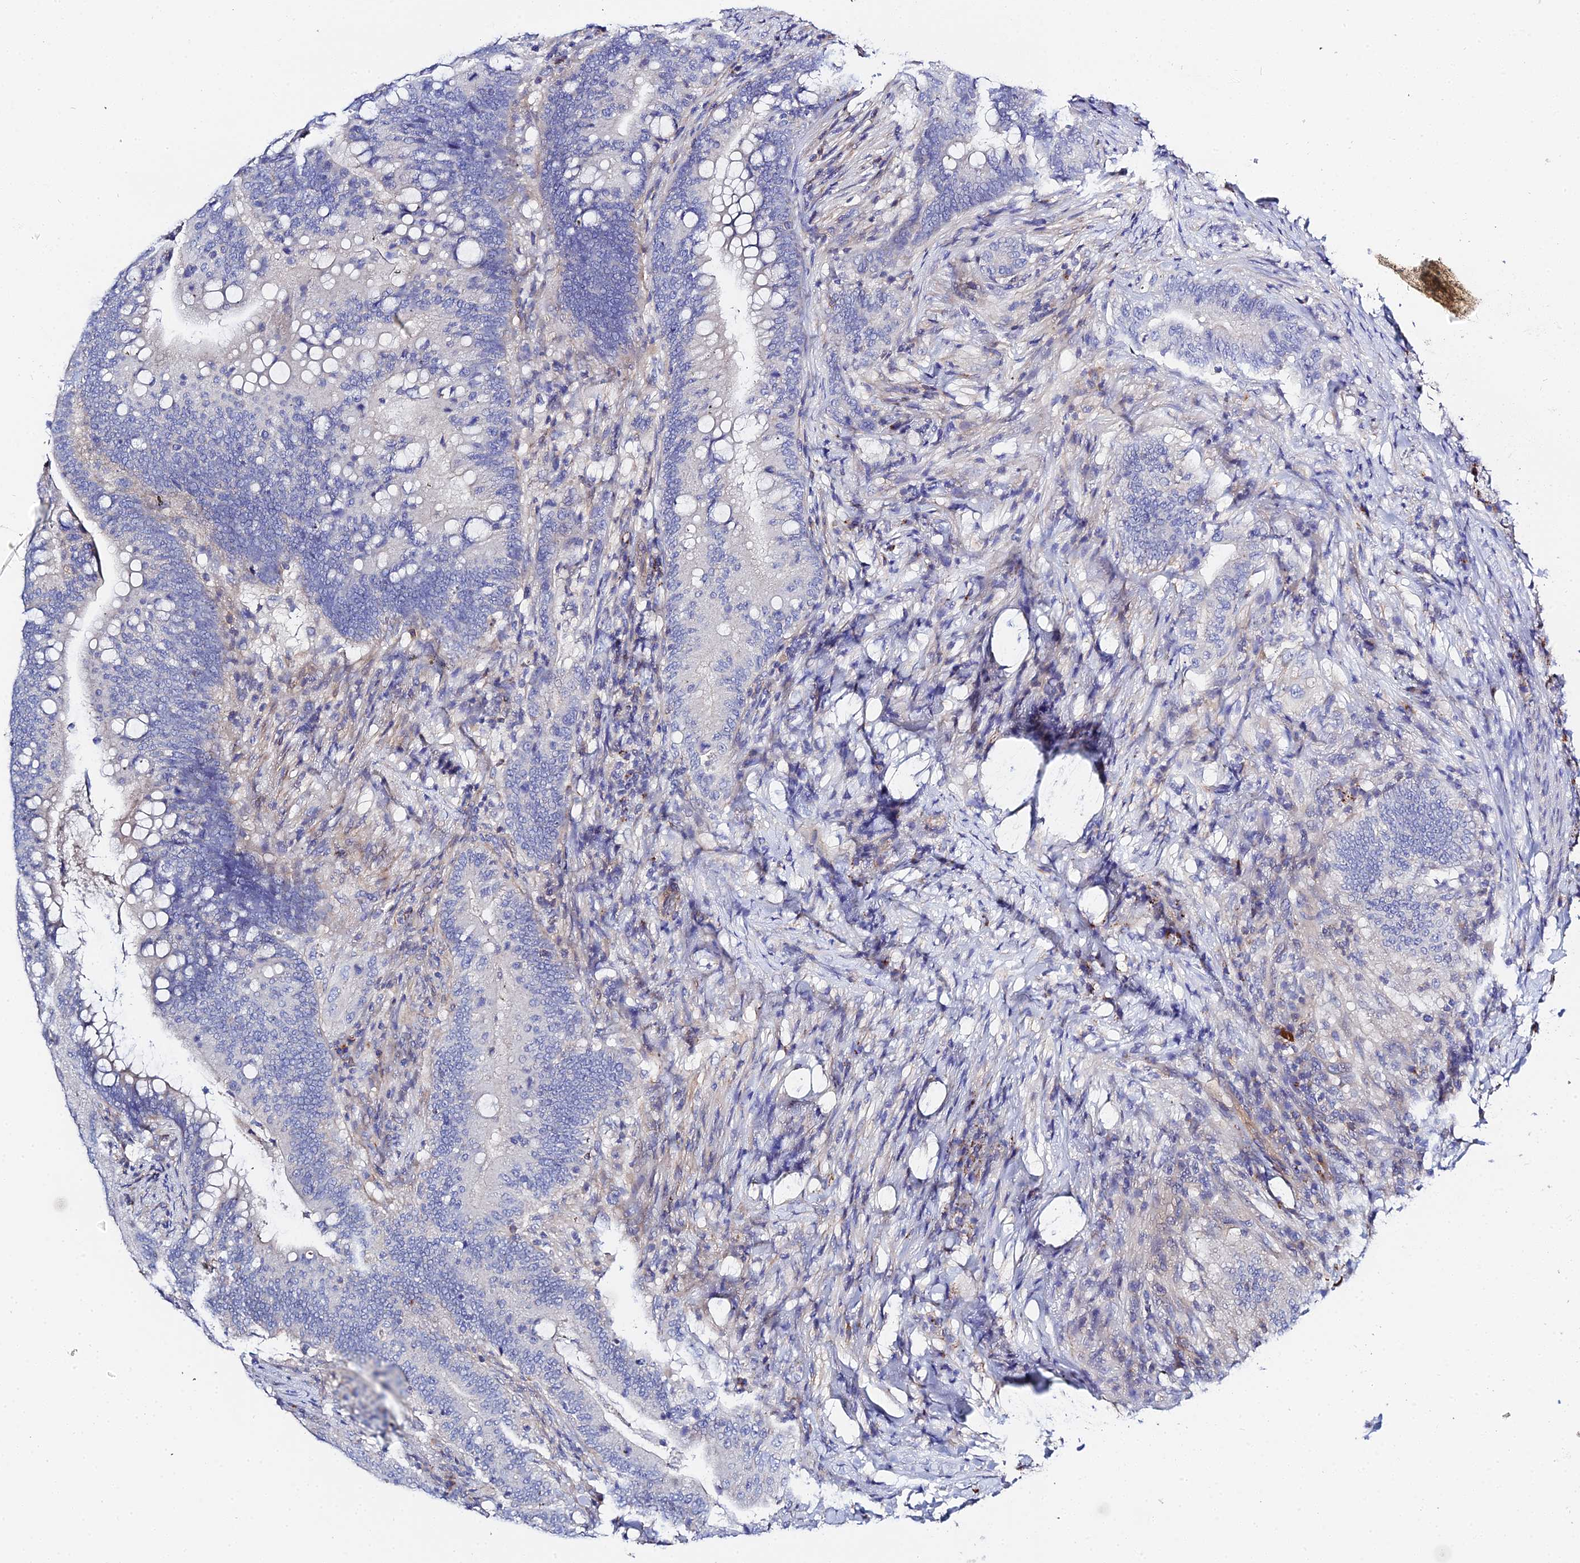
{"staining": {"intensity": "negative", "quantity": "none", "location": "none"}, "tissue": "colorectal cancer", "cell_type": "Tumor cells", "image_type": "cancer", "snomed": [{"axis": "morphology", "description": "Adenocarcinoma, NOS"}, {"axis": "topography", "description": "Colon"}], "caption": "Colorectal cancer was stained to show a protein in brown. There is no significant staining in tumor cells.", "gene": "APOBEC3H", "patient": {"sex": "female", "age": 66}}